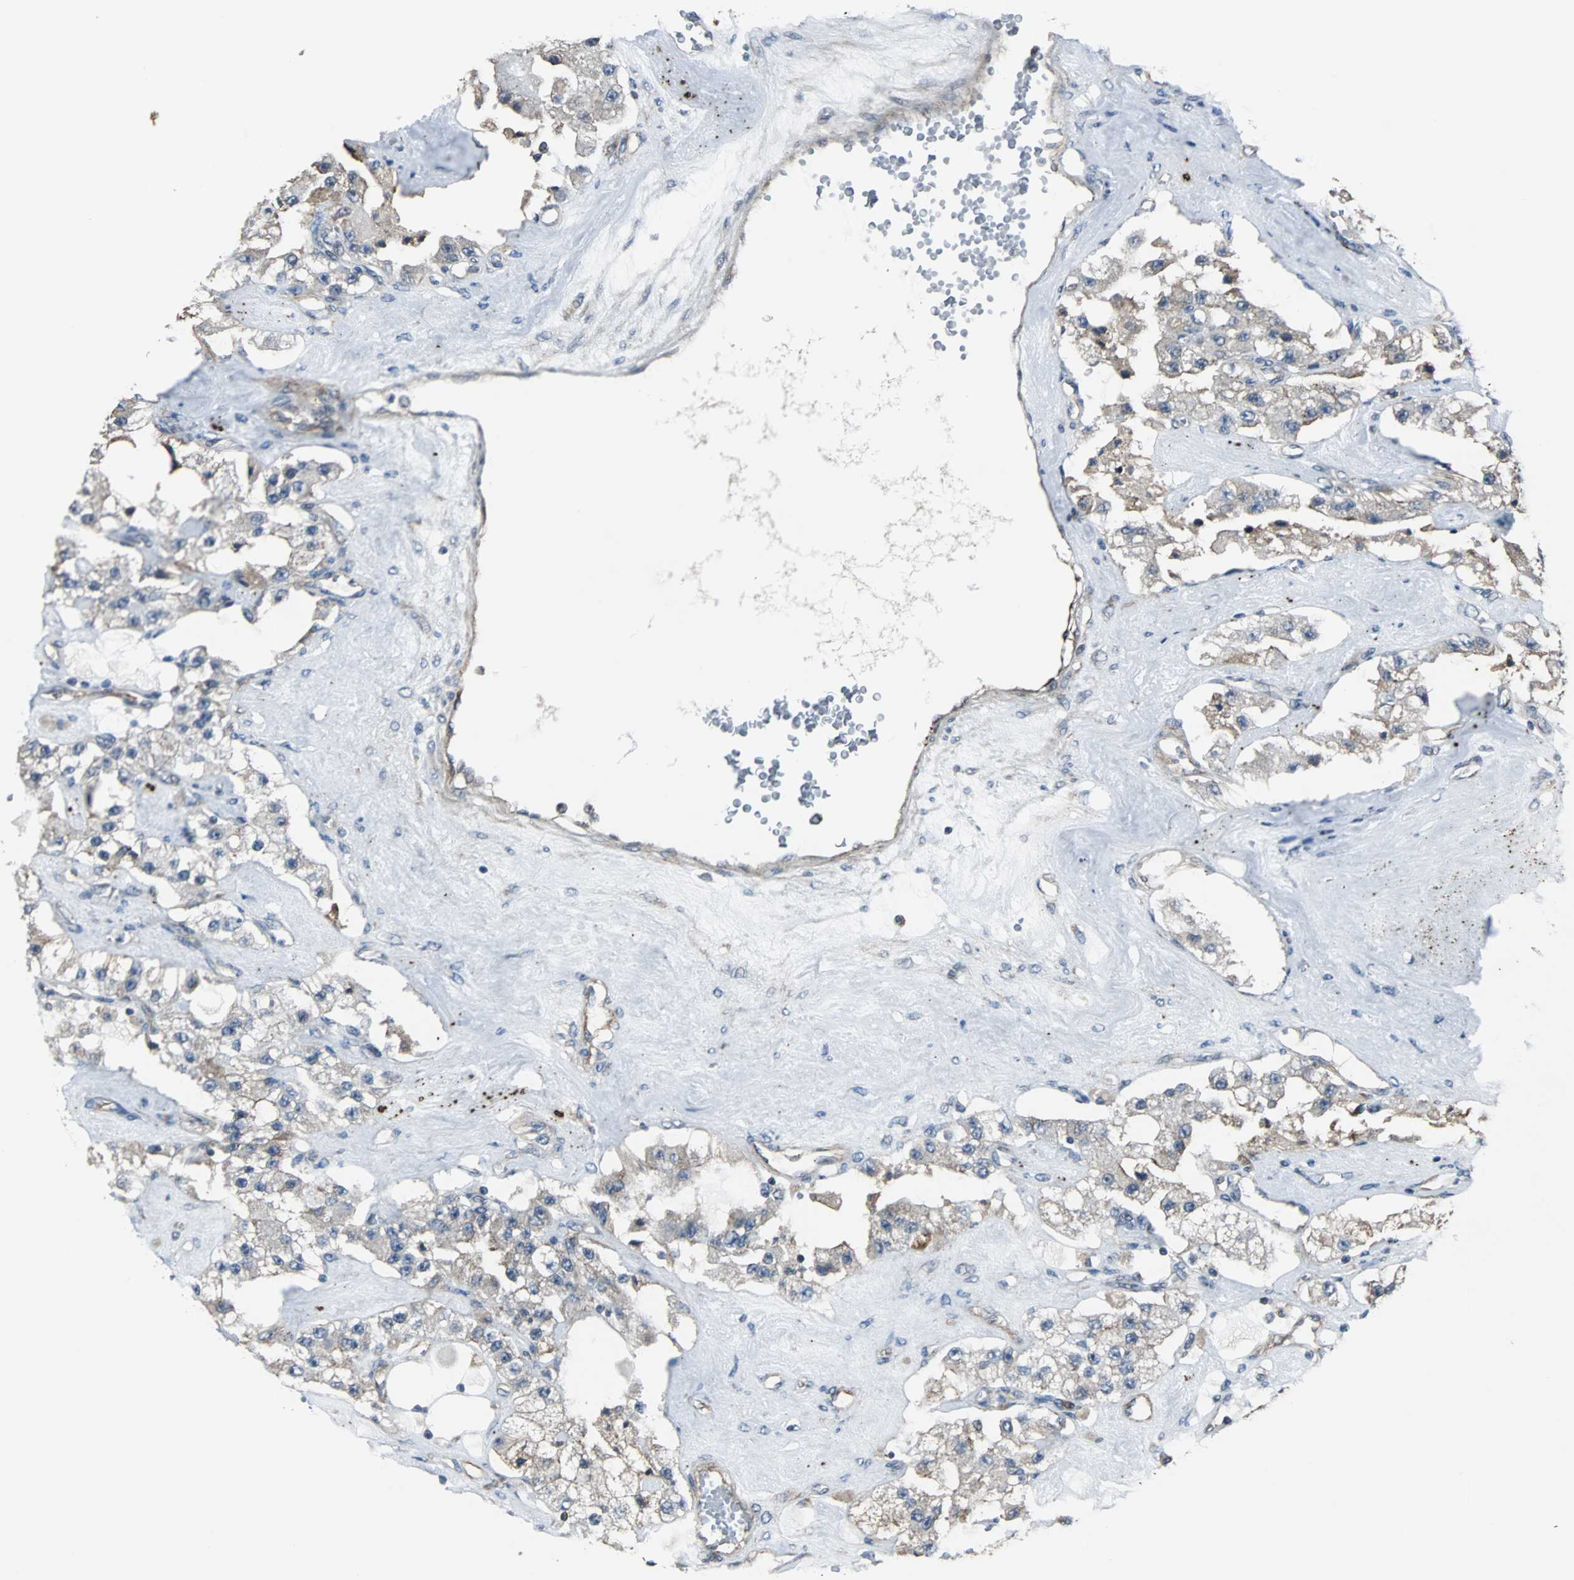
{"staining": {"intensity": "weak", "quantity": ">75%", "location": "cytoplasmic/membranous"}, "tissue": "carcinoid", "cell_type": "Tumor cells", "image_type": "cancer", "snomed": [{"axis": "morphology", "description": "Carcinoid, malignant, NOS"}, {"axis": "topography", "description": "Pancreas"}], "caption": "A histopathology image of carcinoid stained for a protein demonstrates weak cytoplasmic/membranous brown staining in tumor cells. Using DAB (3,3'-diaminobenzidine) (brown) and hematoxylin (blue) stains, captured at high magnification using brightfield microscopy.", "gene": "CHP1", "patient": {"sex": "male", "age": 41}}